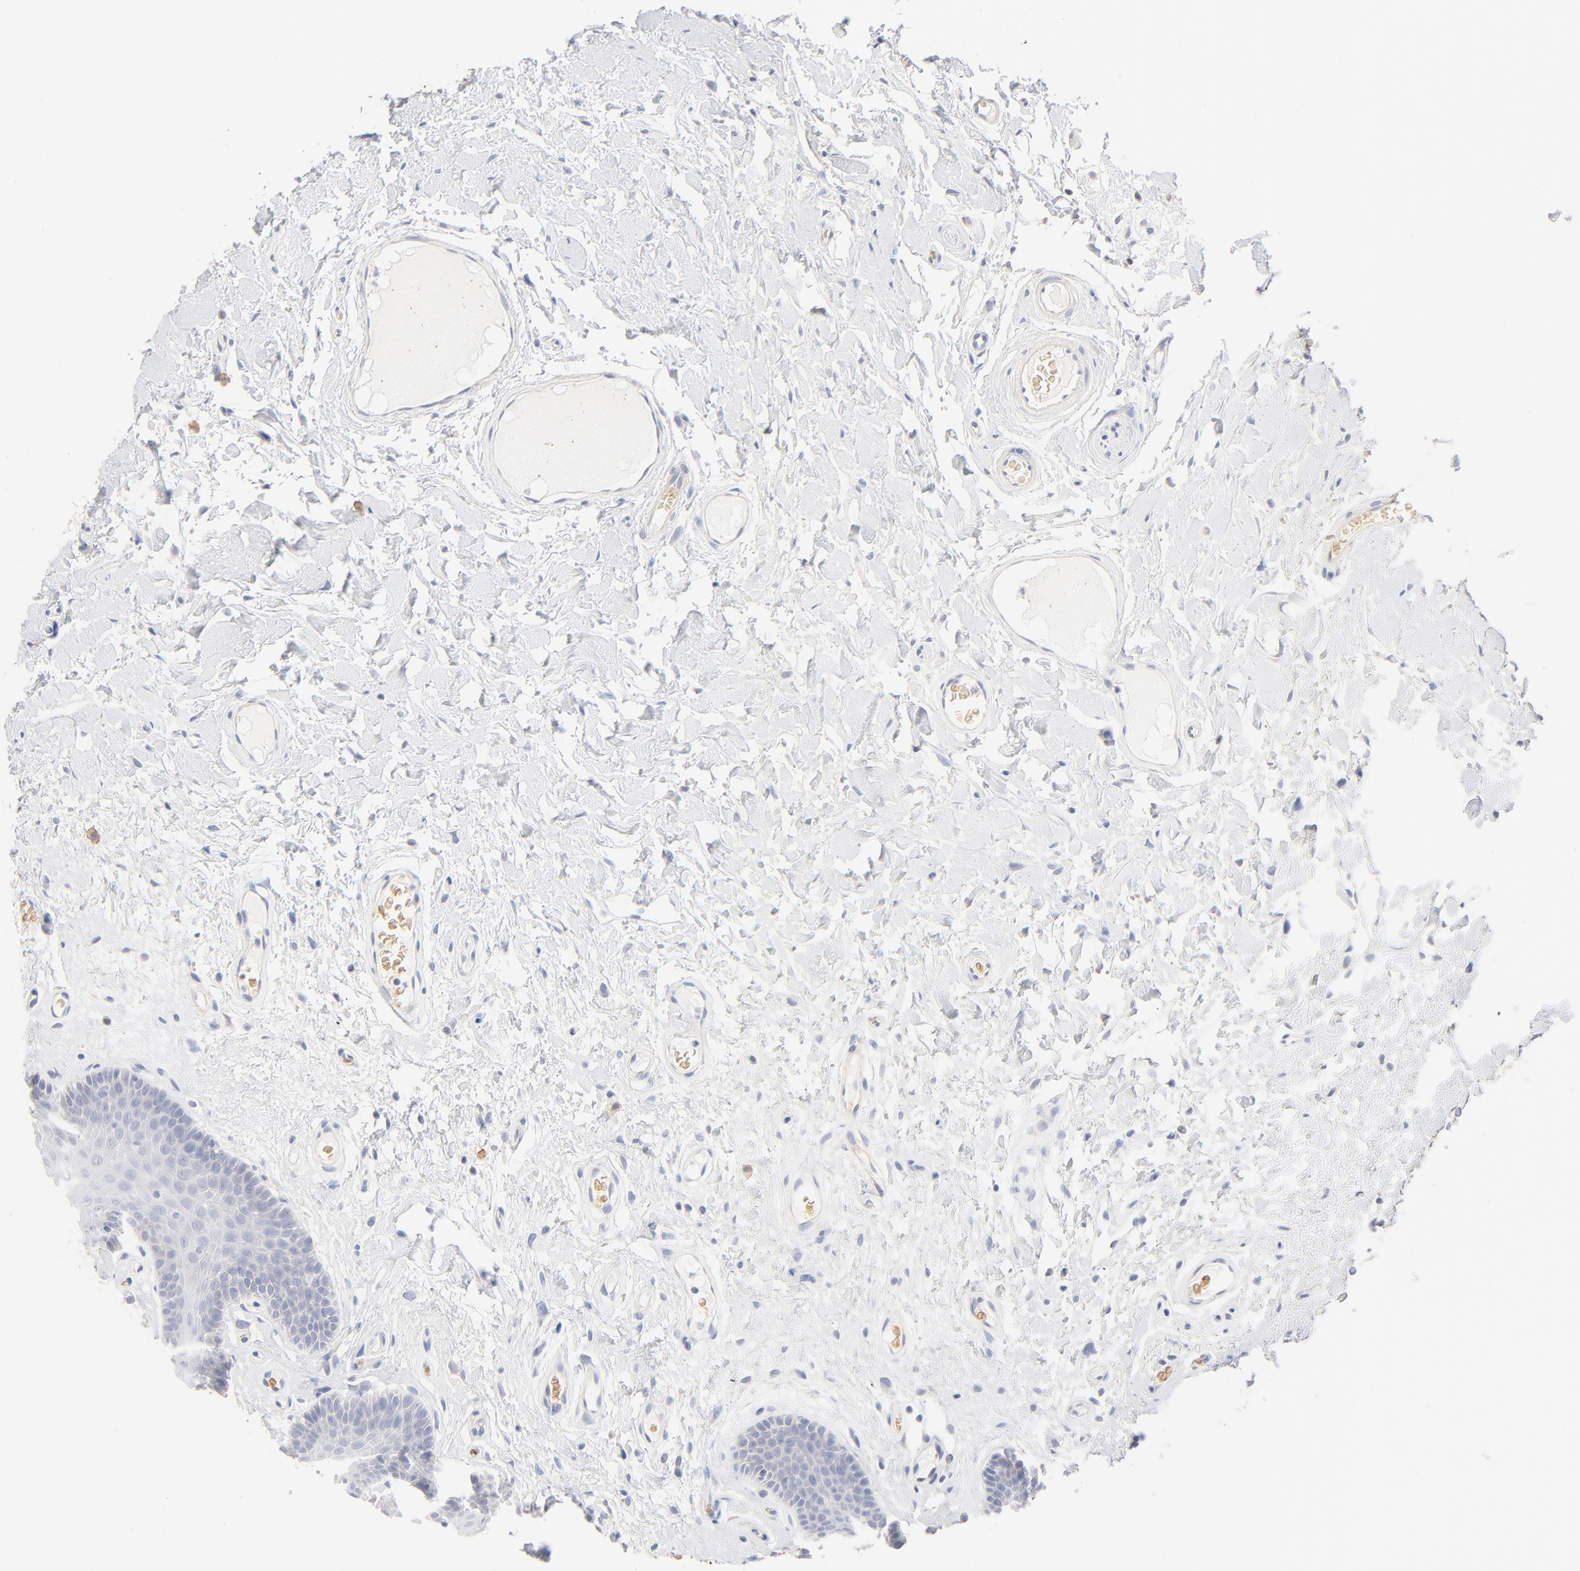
{"staining": {"intensity": "negative", "quantity": "none", "location": "none"}, "tissue": "oral mucosa", "cell_type": "Squamous epithelial cells", "image_type": "normal", "snomed": [{"axis": "morphology", "description": "Normal tissue, NOS"}, {"axis": "morphology", "description": "Squamous cell carcinoma, NOS"}, {"axis": "topography", "description": "Skeletal muscle"}, {"axis": "topography", "description": "Oral tissue"}, {"axis": "topography", "description": "Head-Neck"}], "caption": "Immunohistochemical staining of unremarkable human oral mucosa shows no significant staining in squamous epithelial cells.", "gene": "SPTB", "patient": {"sex": "male", "age": 71}}